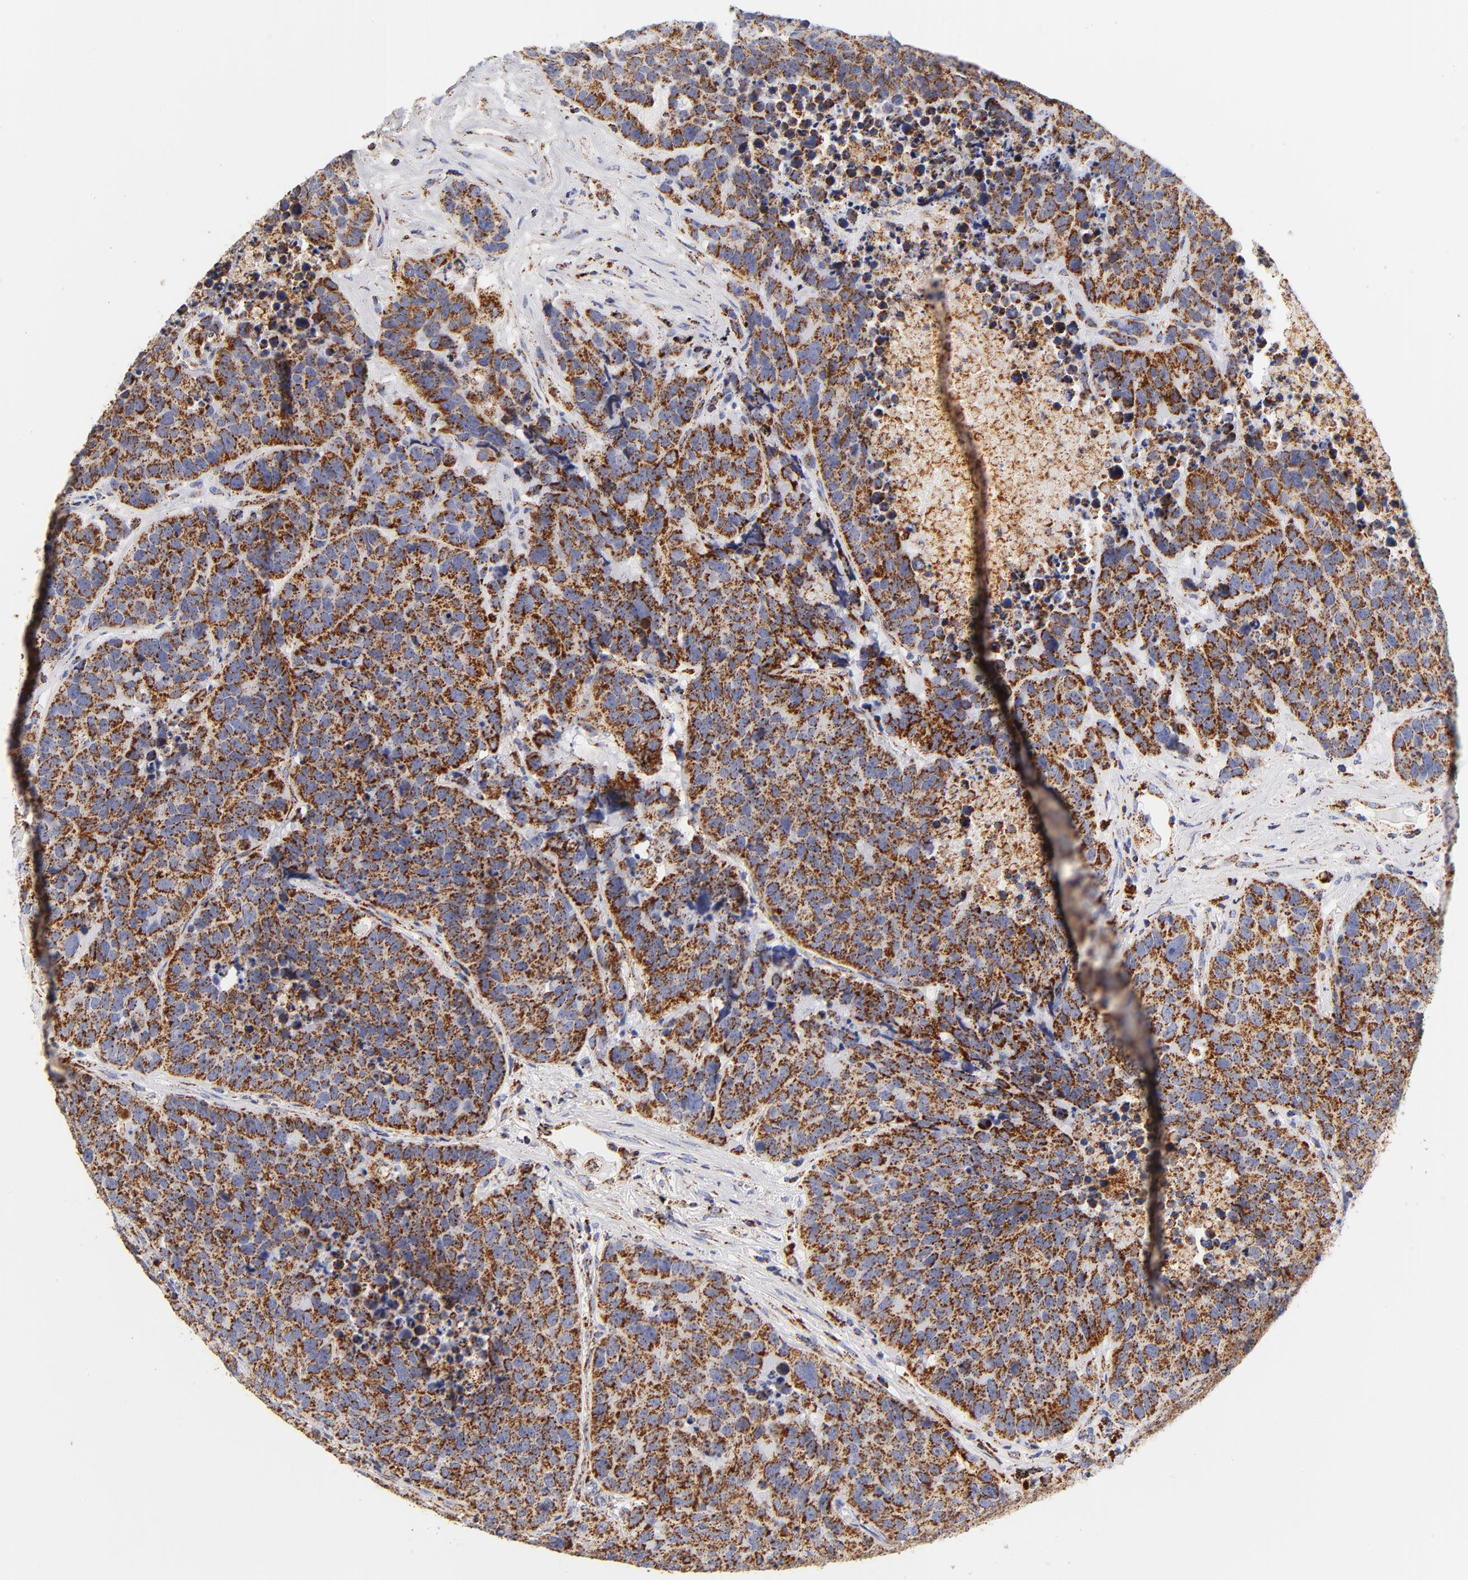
{"staining": {"intensity": "strong", "quantity": ">75%", "location": "cytoplasmic/membranous"}, "tissue": "carcinoid", "cell_type": "Tumor cells", "image_type": "cancer", "snomed": [{"axis": "morphology", "description": "Carcinoid, malignant, NOS"}, {"axis": "topography", "description": "Lung"}], "caption": "The micrograph exhibits staining of carcinoid, revealing strong cytoplasmic/membranous protein expression (brown color) within tumor cells. The protein is shown in brown color, while the nuclei are stained blue.", "gene": "ECHS1", "patient": {"sex": "male", "age": 60}}